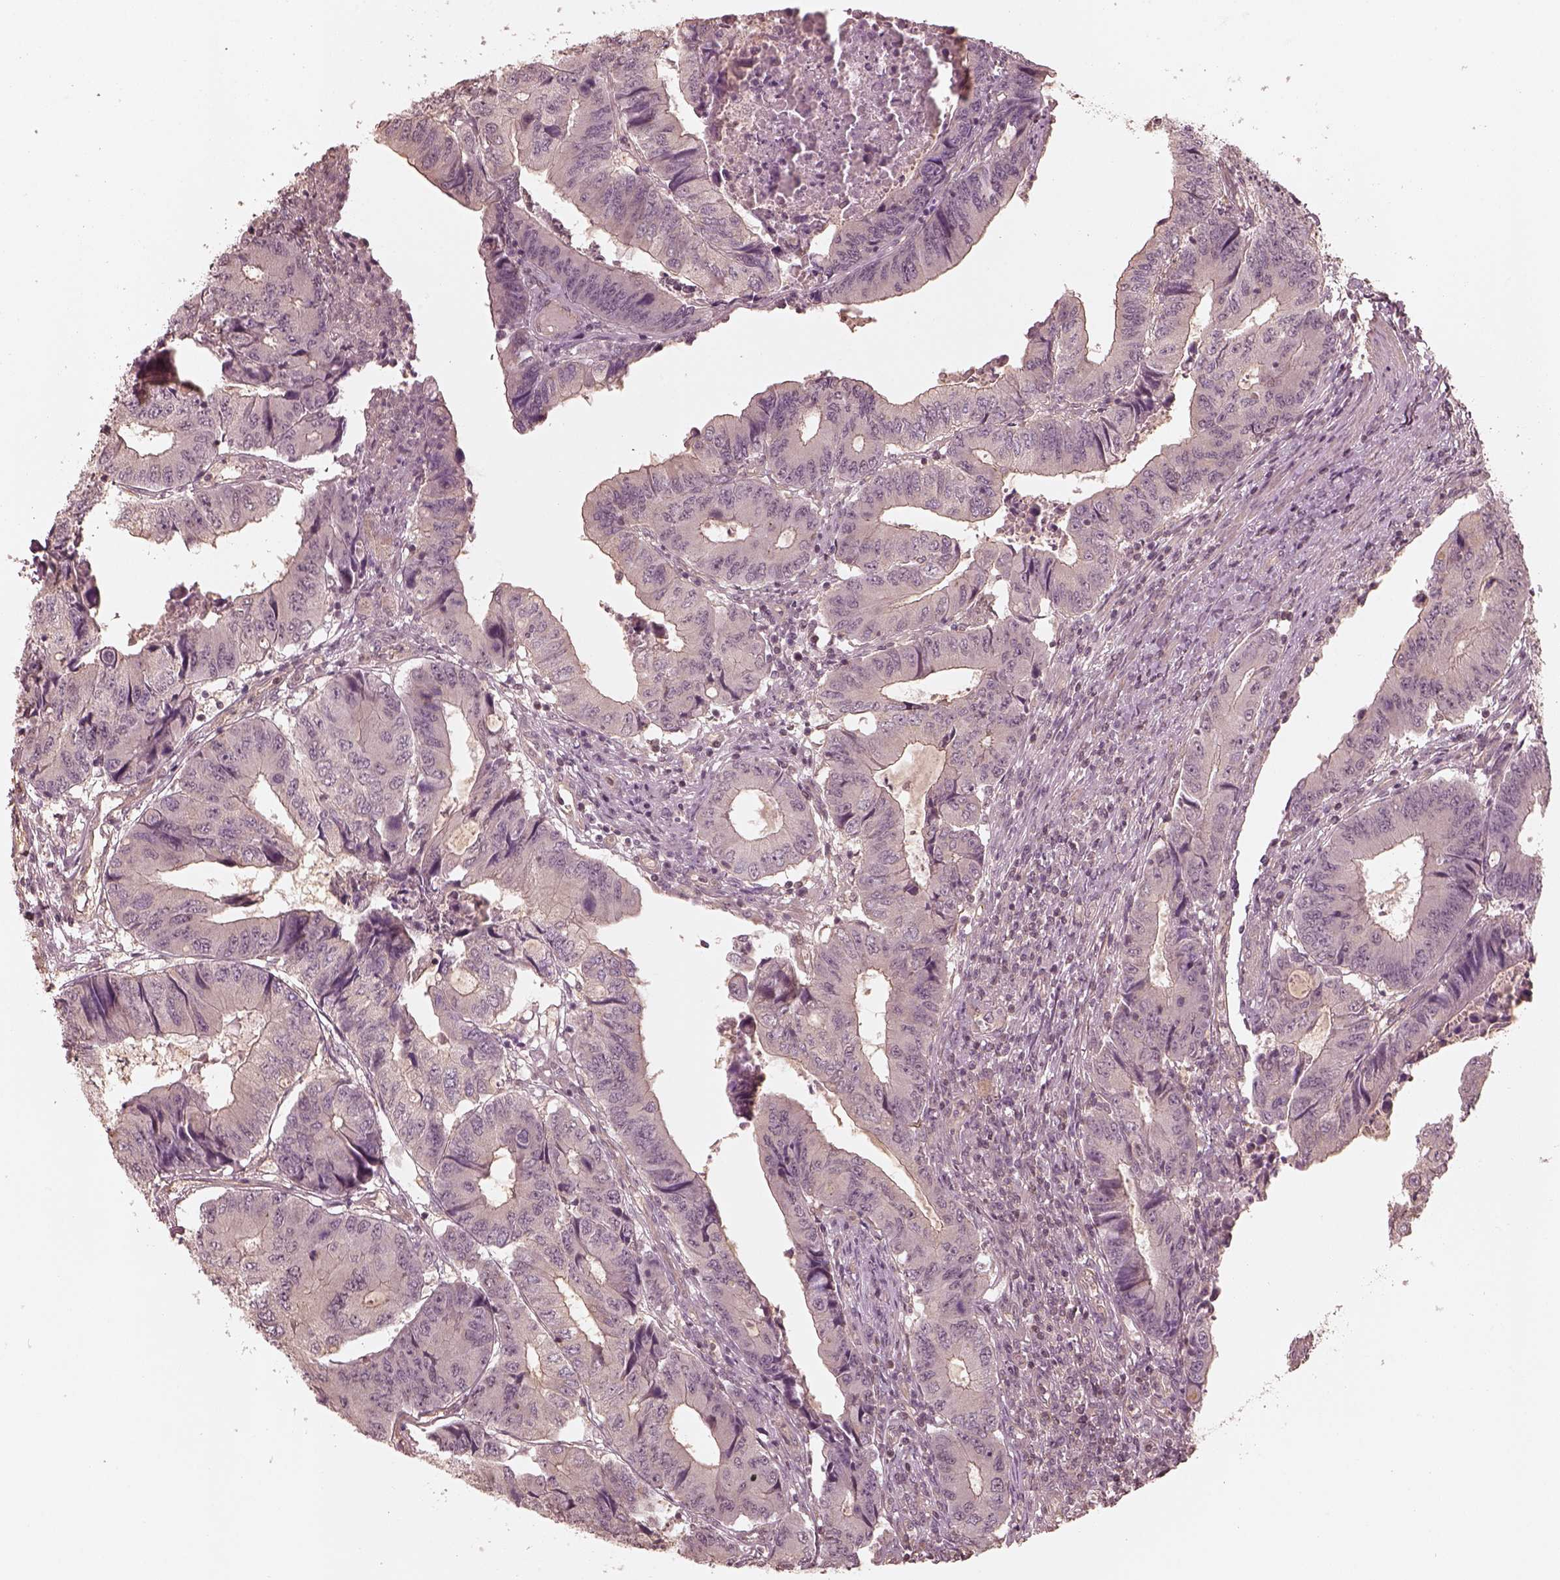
{"staining": {"intensity": "negative", "quantity": "none", "location": "none"}, "tissue": "colorectal cancer", "cell_type": "Tumor cells", "image_type": "cancer", "snomed": [{"axis": "morphology", "description": "Adenocarcinoma, NOS"}, {"axis": "topography", "description": "Colon"}], "caption": "The immunohistochemistry (IHC) histopathology image has no significant expression in tumor cells of colorectal cancer tissue. (DAB immunohistochemistry visualized using brightfield microscopy, high magnification).", "gene": "KIF5C", "patient": {"sex": "male", "age": 53}}